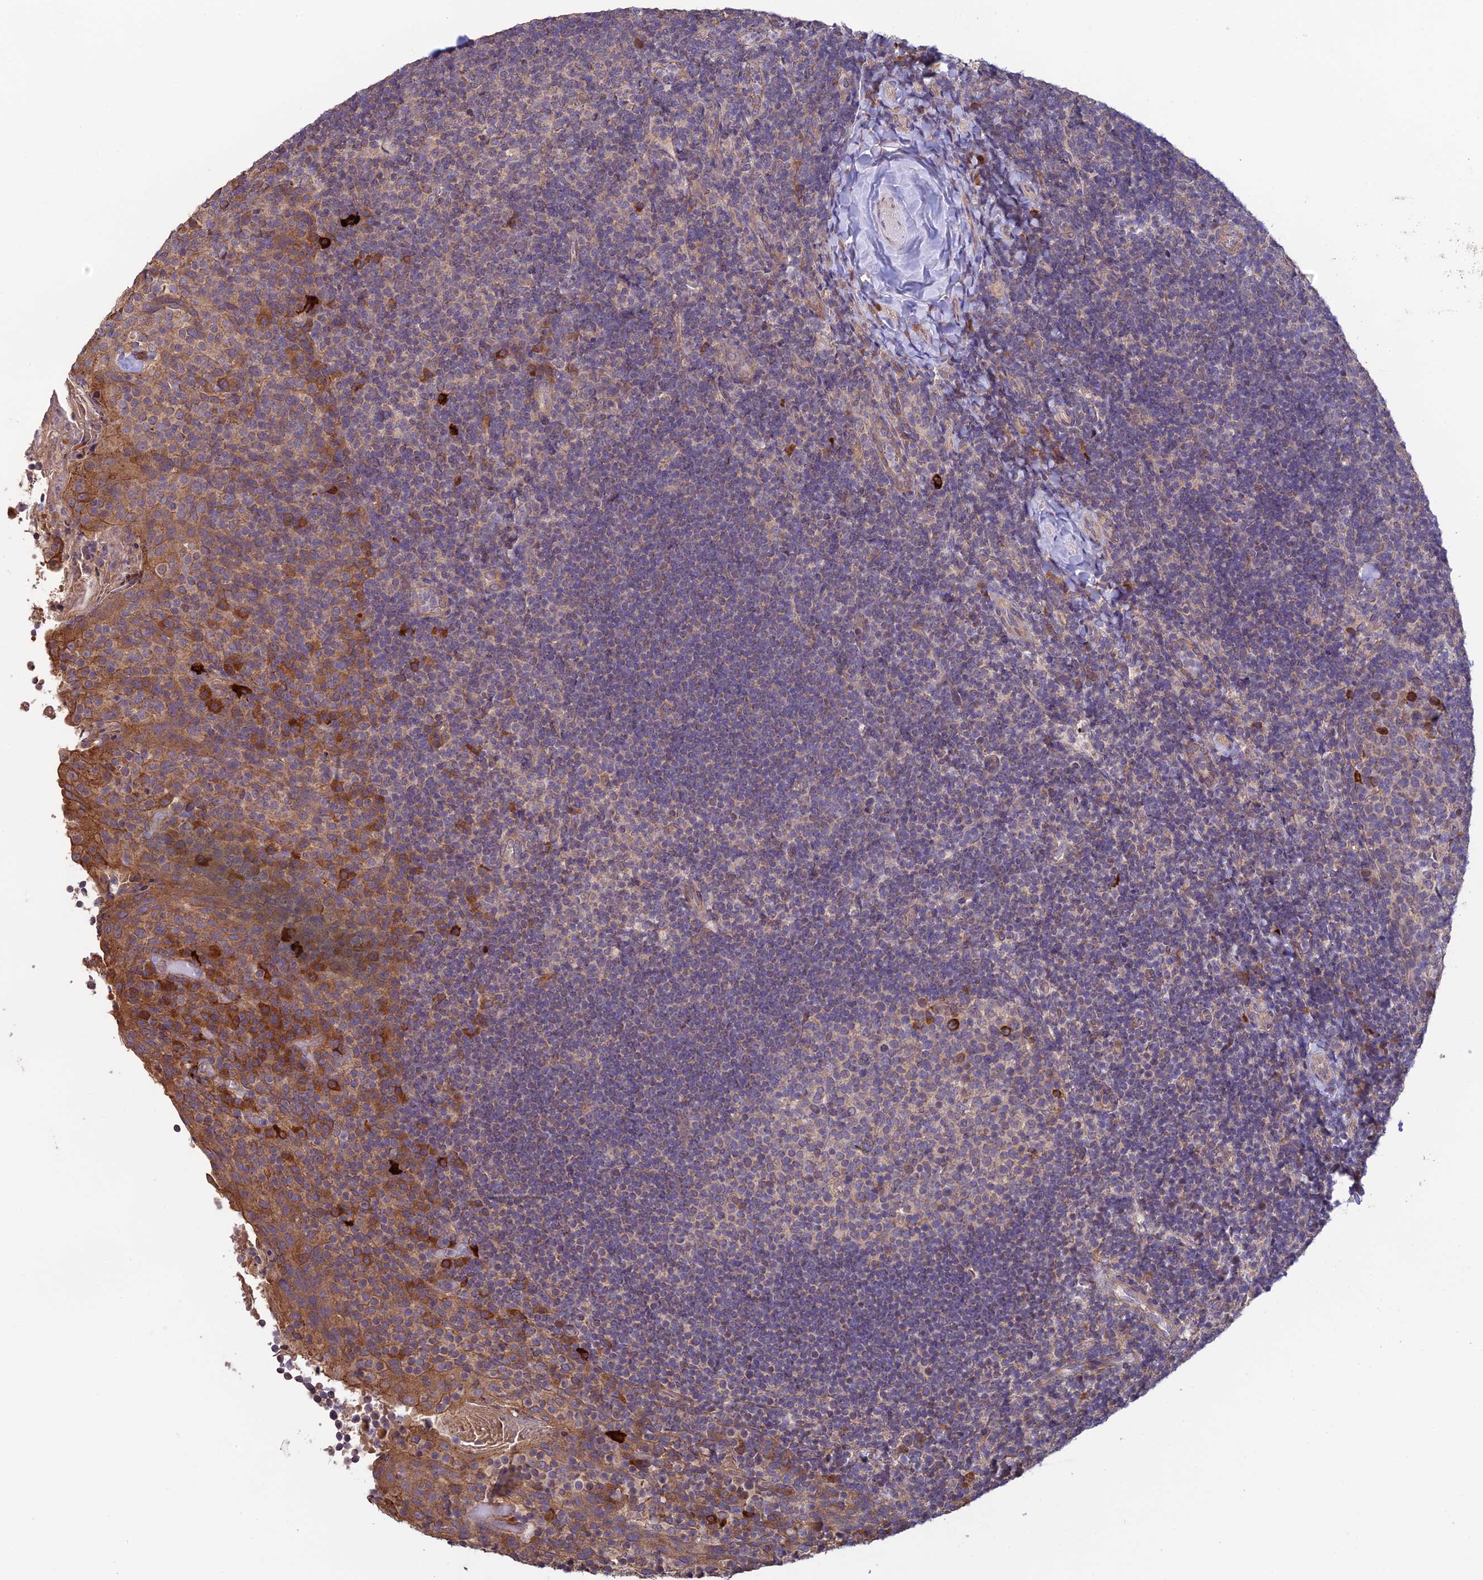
{"staining": {"intensity": "moderate", "quantity": "<25%", "location": "cytoplasmic/membranous"}, "tissue": "tonsil", "cell_type": "Germinal center cells", "image_type": "normal", "snomed": [{"axis": "morphology", "description": "Normal tissue, NOS"}, {"axis": "topography", "description": "Tonsil"}], "caption": "A photomicrograph of tonsil stained for a protein displays moderate cytoplasmic/membranous brown staining in germinal center cells. (DAB (3,3'-diaminobenzidine) IHC, brown staining for protein, blue staining for nuclei).", "gene": "MRNIP", "patient": {"sex": "female", "age": 10}}